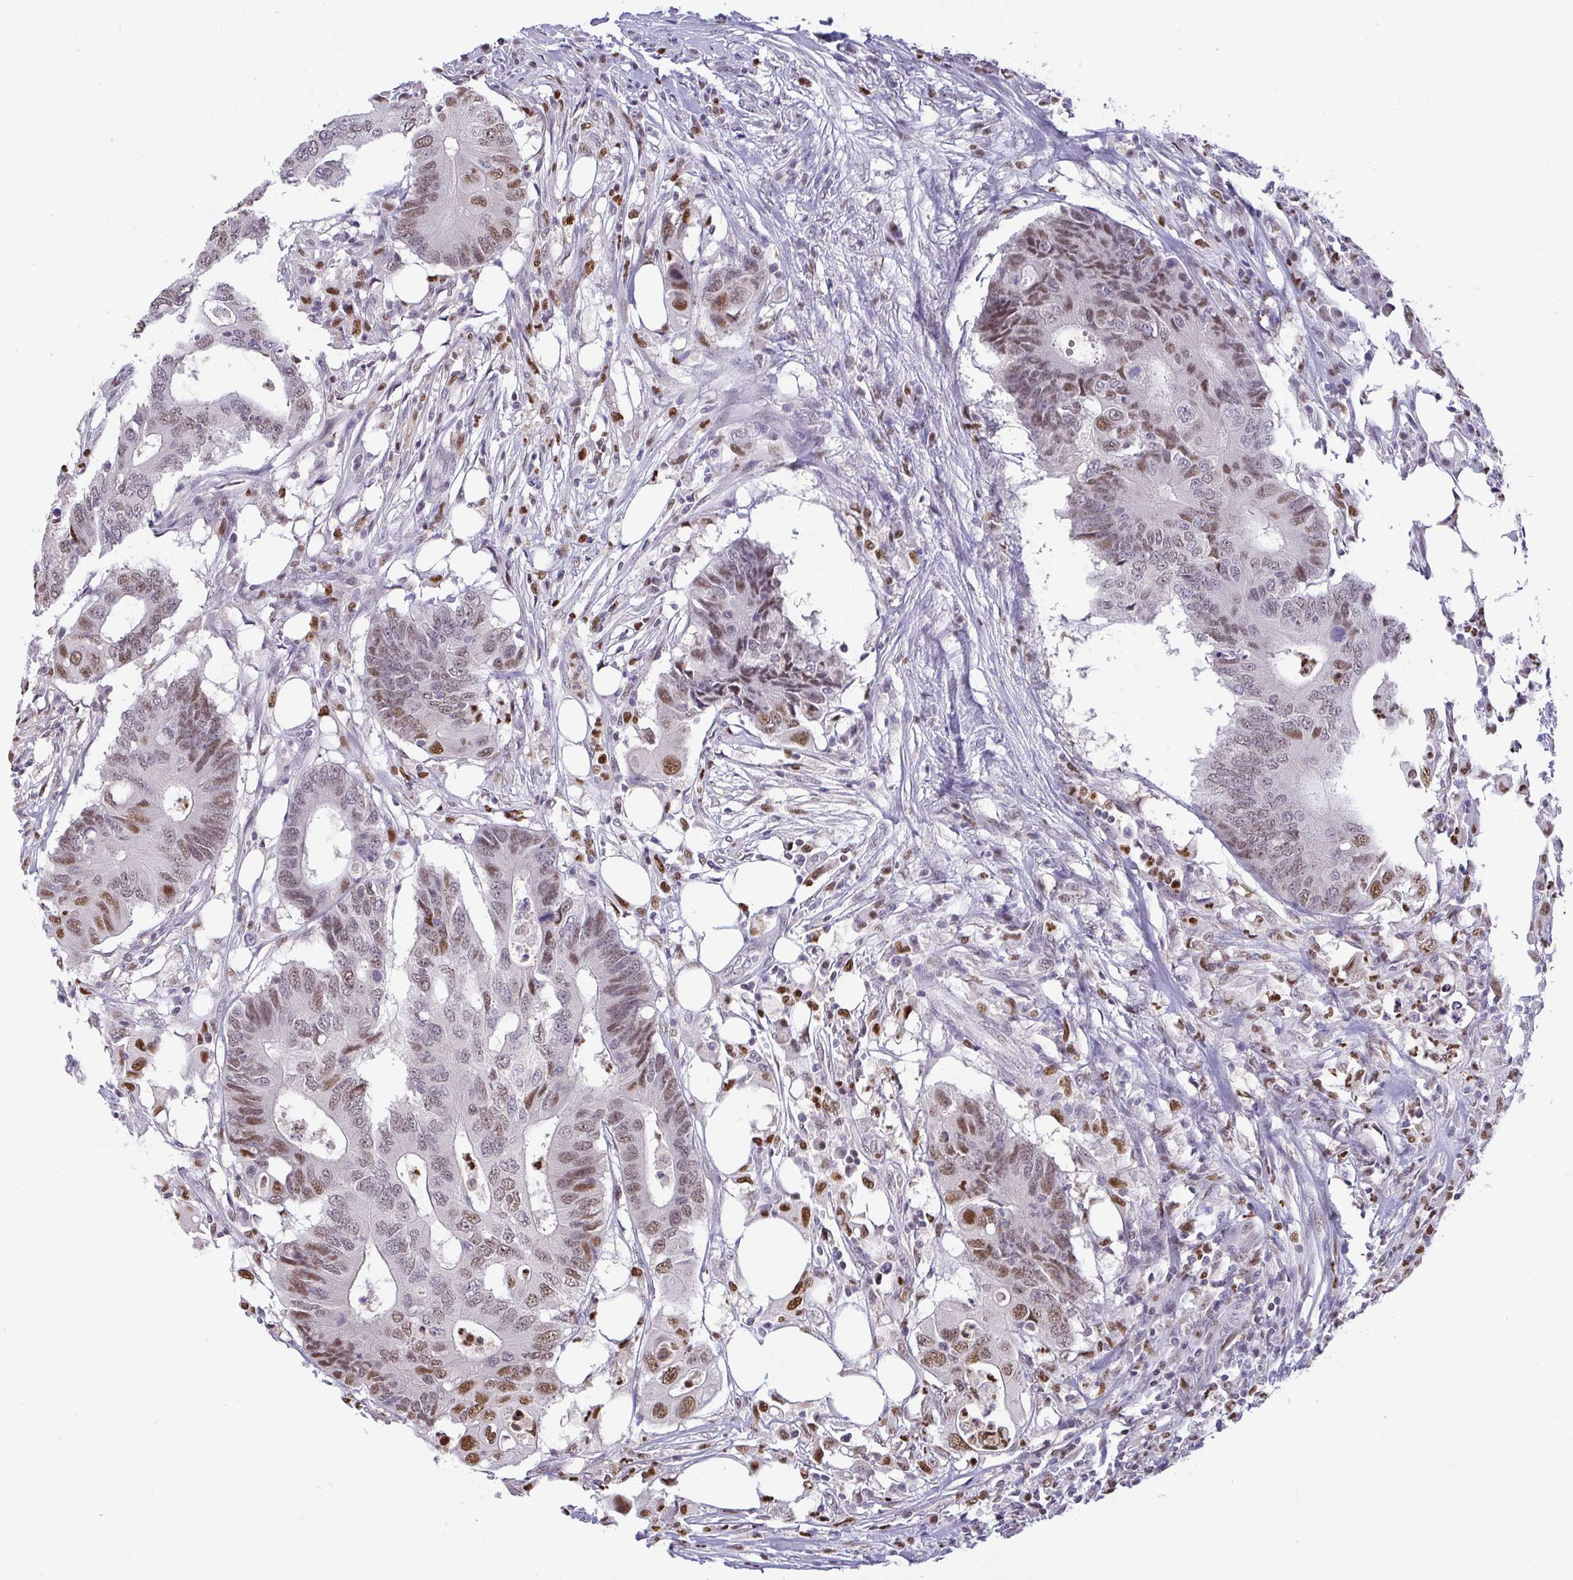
{"staining": {"intensity": "moderate", "quantity": "25%-75%", "location": "nuclear"}, "tissue": "colorectal cancer", "cell_type": "Tumor cells", "image_type": "cancer", "snomed": [{"axis": "morphology", "description": "Adenocarcinoma, NOS"}, {"axis": "topography", "description": "Colon"}], "caption": "This is an image of immunohistochemistry staining of colorectal adenocarcinoma, which shows moderate positivity in the nuclear of tumor cells.", "gene": "BBX", "patient": {"sex": "male", "age": 71}}